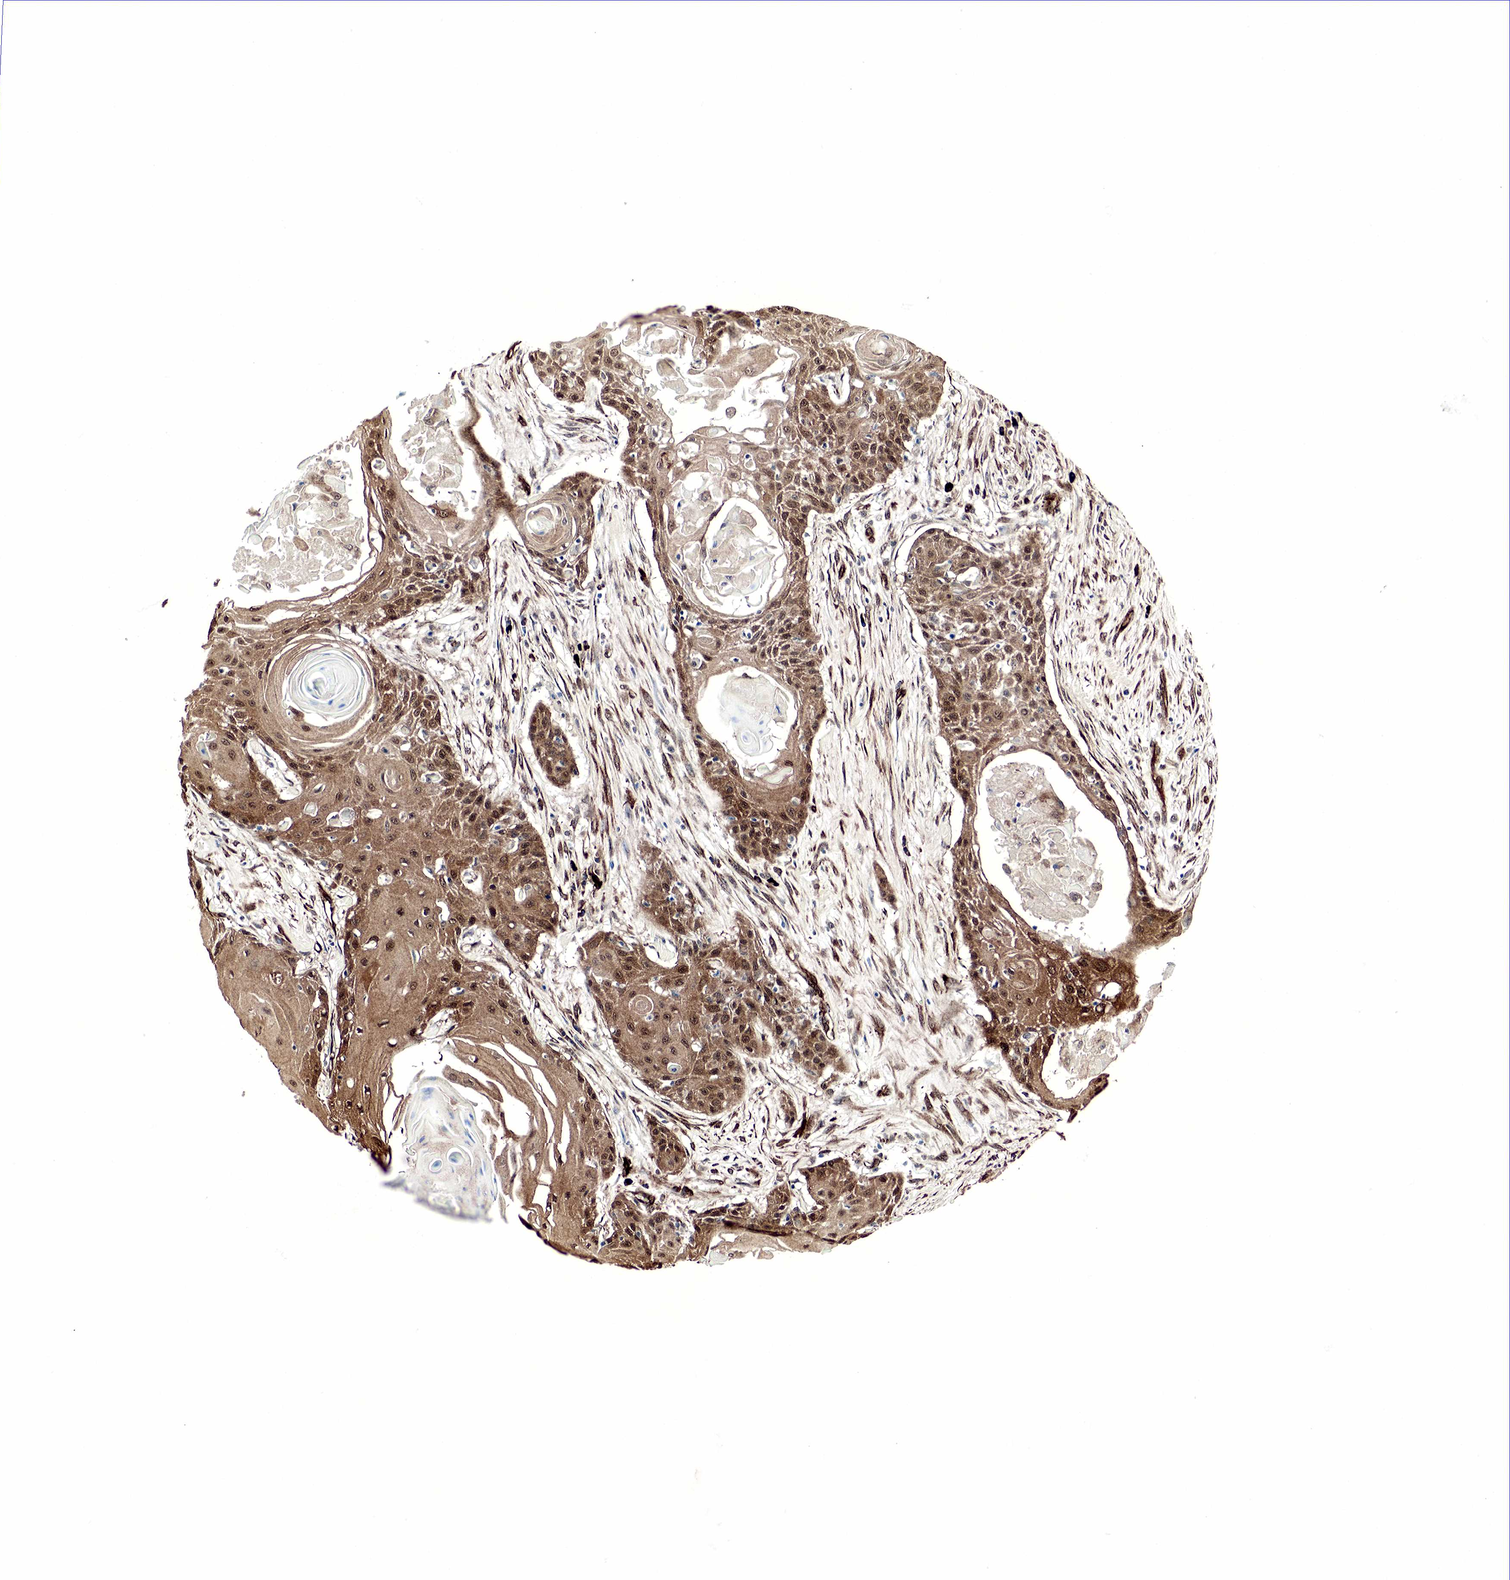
{"staining": {"intensity": "strong", "quantity": ">75%", "location": "cytoplasmic/membranous,nuclear"}, "tissue": "head and neck cancer", "cell_type": "Tumor cells", "image_type": "cancer", "snomed": [{"axis": "morphology", "description": "Squamous cell carcinoma, NOS"}, {"axis": "morphology", "description": "Squamous cell carcinoma, metastatic, NOS"}, {"axis": "topography", "description": "Lymph node"}, {"axis": "topography", "description": "Salivary gland"}, {"axis": "topography", "description": "Head-Neck"}], "caption": "Immunohistochemistry (IHC) photomicrograph of neoplastic tissue: human squamous cell carcinoma (head and neck) stained using IHC displays high levels of strong protein expression localized specifically in the cytoplasmic/membranous and nuclear of tumor cells, appearing as a cytoplasmic/membranous and nuclear brown color.", "gene": "SPIN1", "patient": {"sex": "female", "age": 74}}